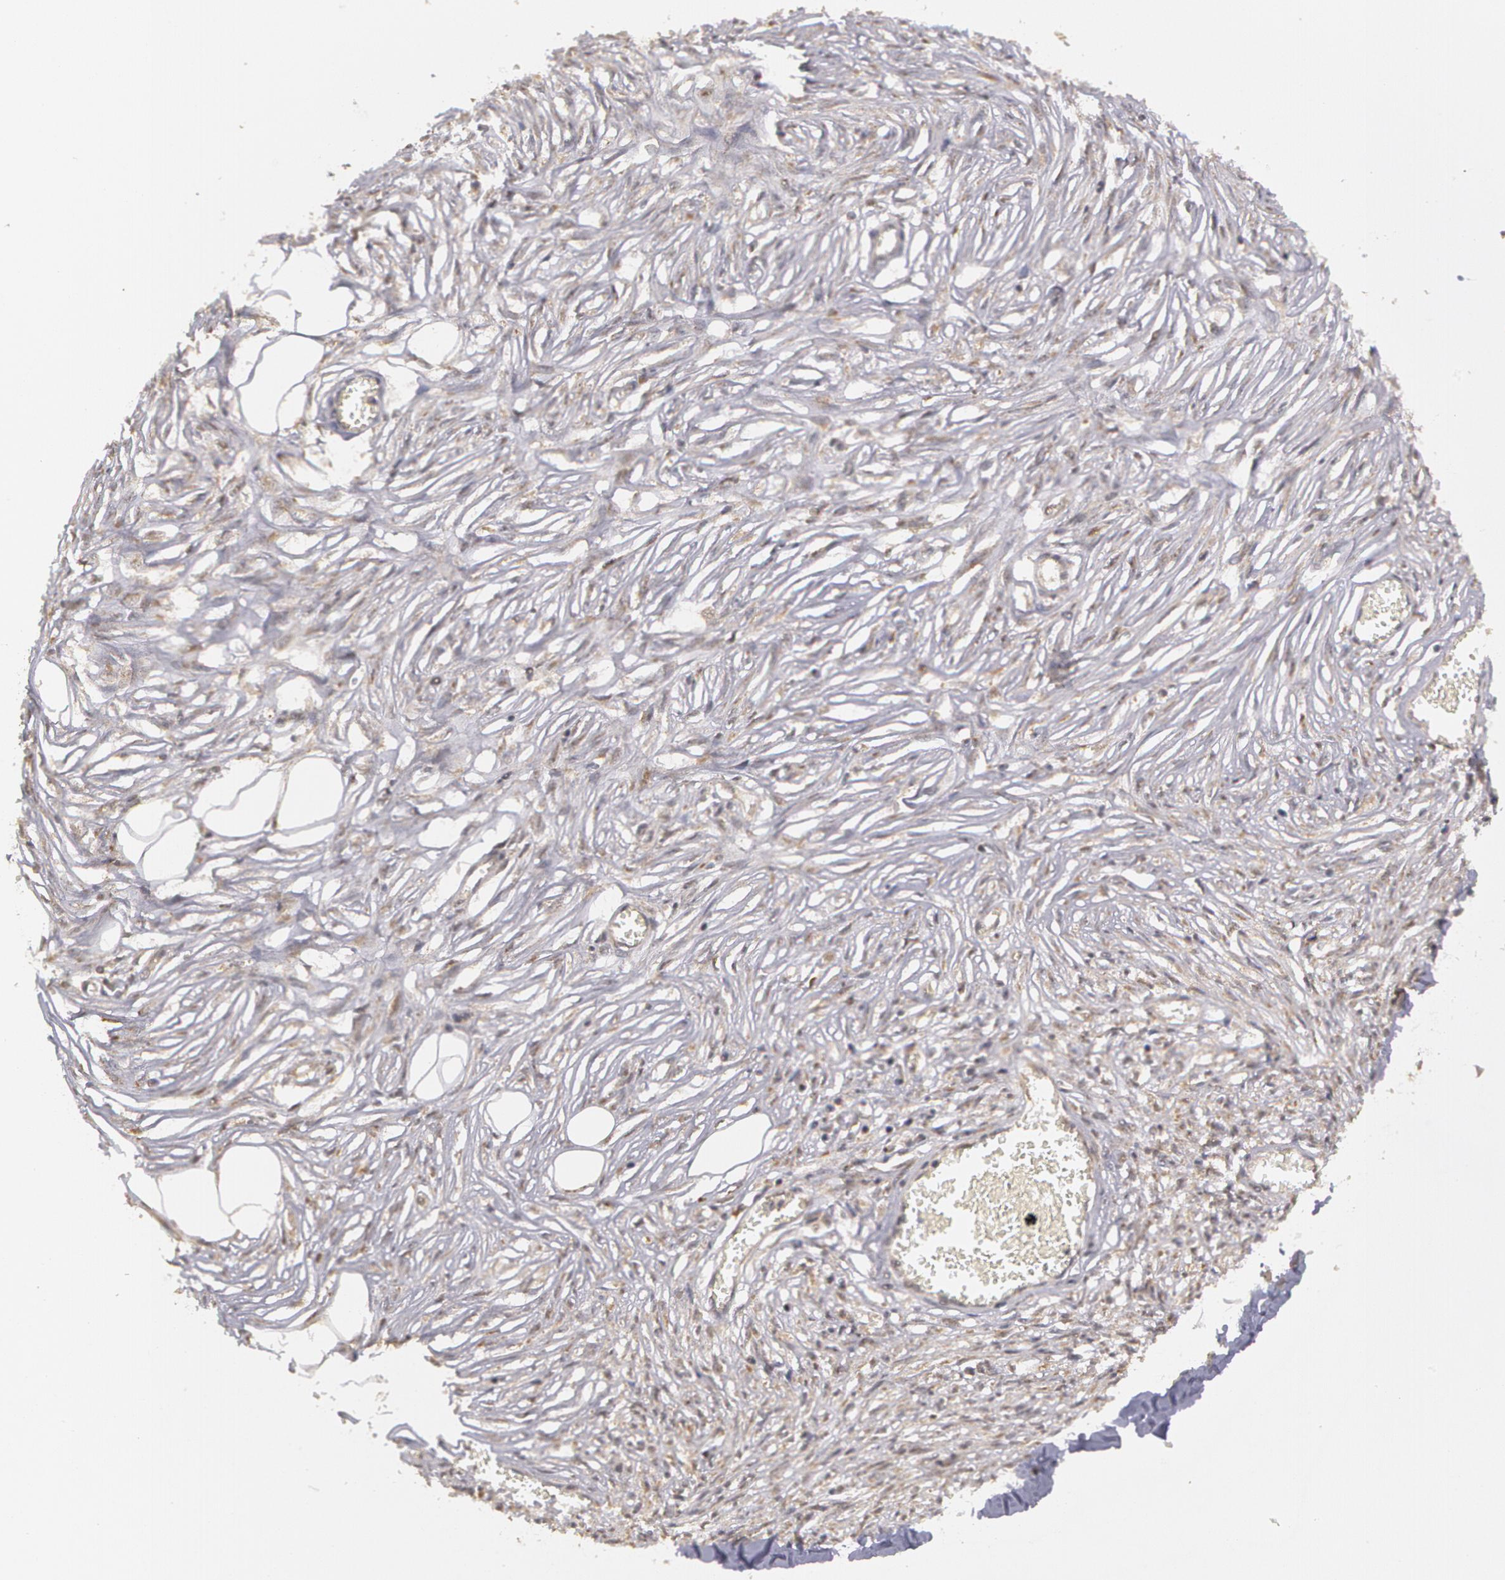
{"staining": {"intensity": "weak", "quantity": ">75%", "location": "nuclear"}, "tissue": "adipose tissue", "cell_type": "Adipocytes", "image_type": "normal", "snomed": [{"axis": "morphology", "description": "Normal tissue, NOS"}, {"axis": "morphology", "description": "Sarcoma, NOS"}, {"axis": "topography", "description": "Skin"}, {"axis": "topography", "description": "Soft tissue"}], "caption": "Adipocytes reveal low levels of weak nuclear staining in about >75% of cells in normal human adipose tissue.", "gene": "STX5", "patient": {"sex": "female", "age": 51}}